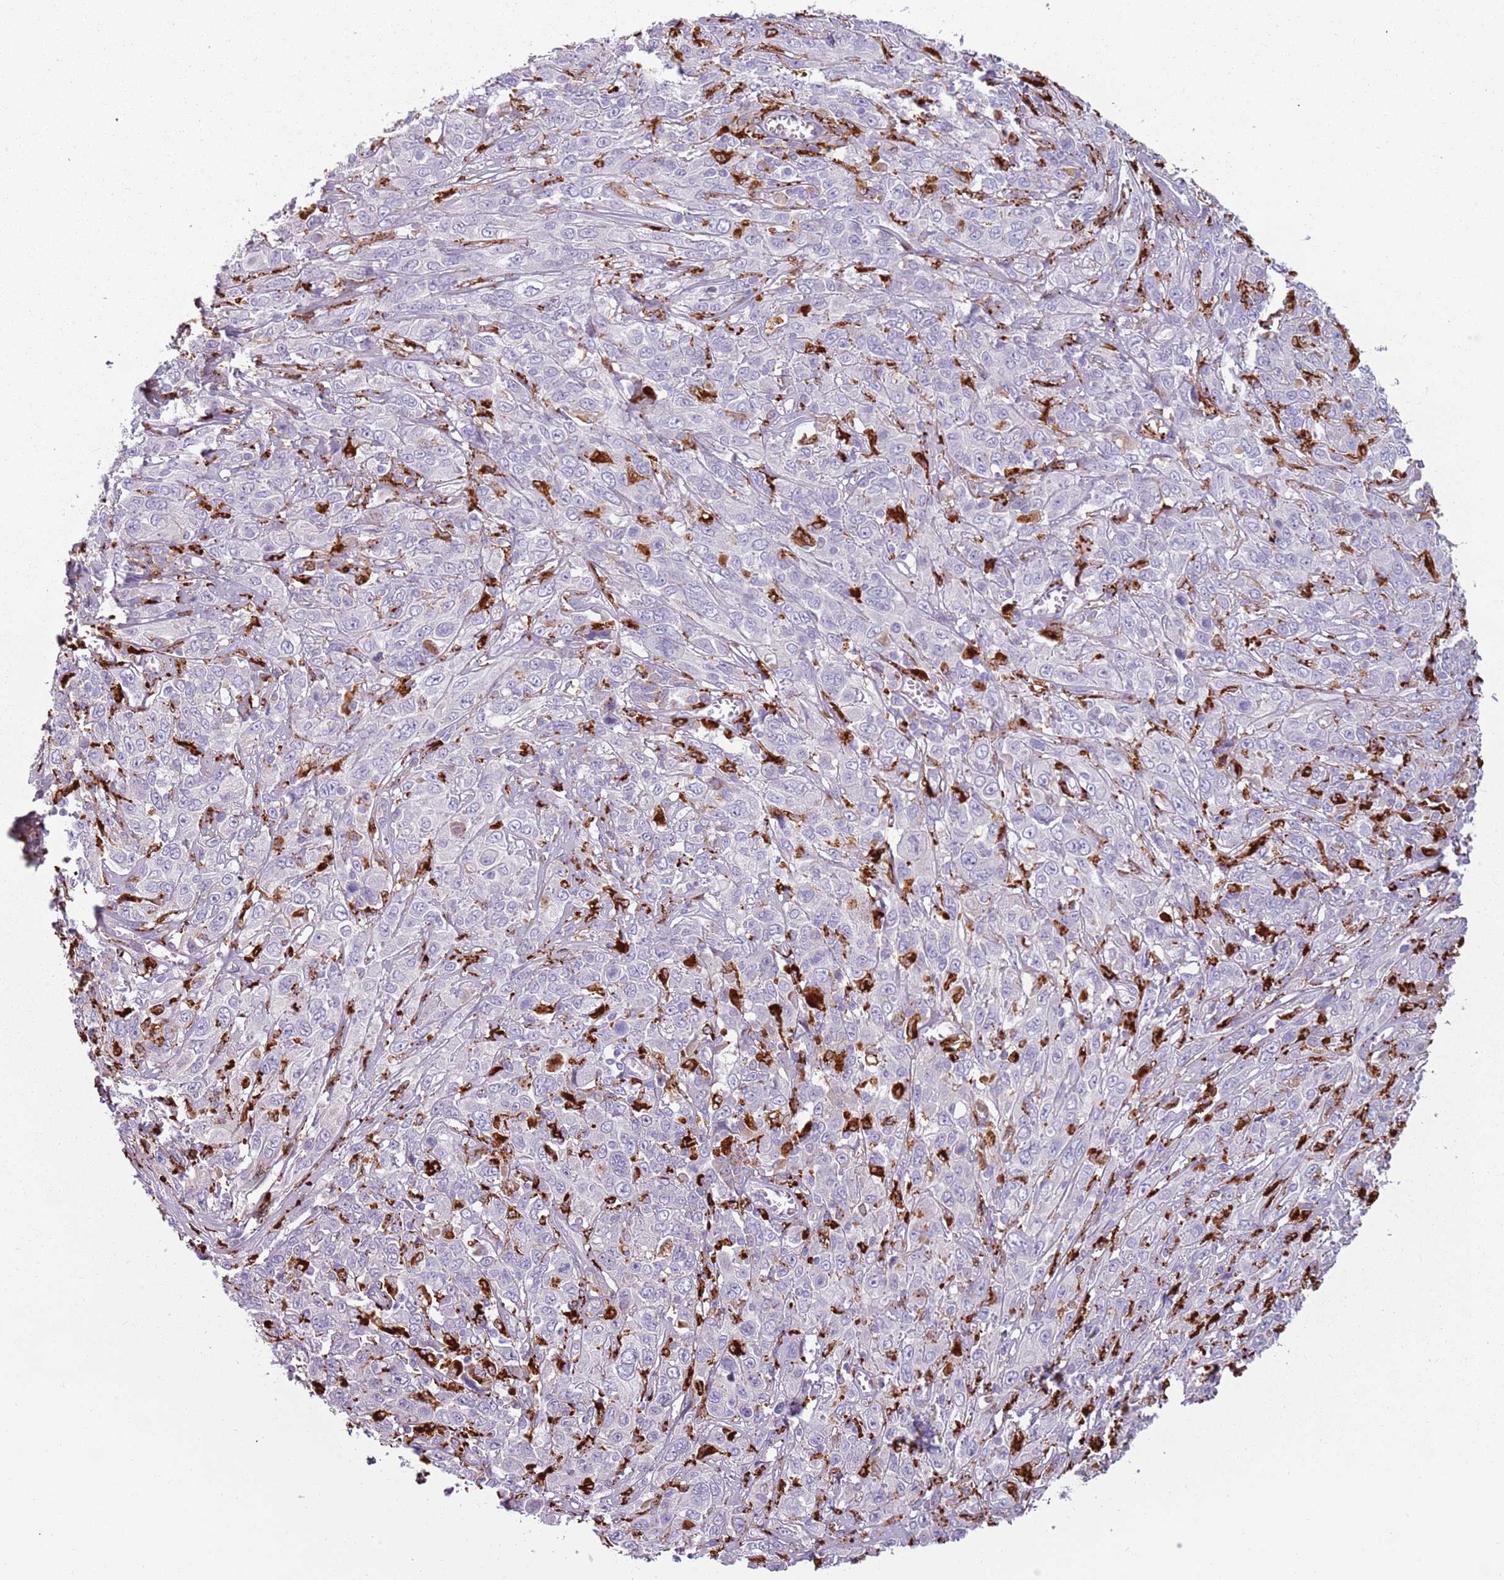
{"staining": {"intensity": "negative", "quantity": "none", "location": "none"}, "tissue": "cervical cancer", "cell_type": "Tumor cells", "image_type": "cancer", "snomed": [{"axis": "morphology", "description": "Squamous cell carcinoma, NOS"}, {"axis": "topography", "description": "Cervix"}], "caption": "Squamous cell carcinoma (cervical) stained for a protein using immunohistochemistry reveals no staining tumor cells.", "gene": "NWD2", "patient": {"sex": "female", "age": 46}}